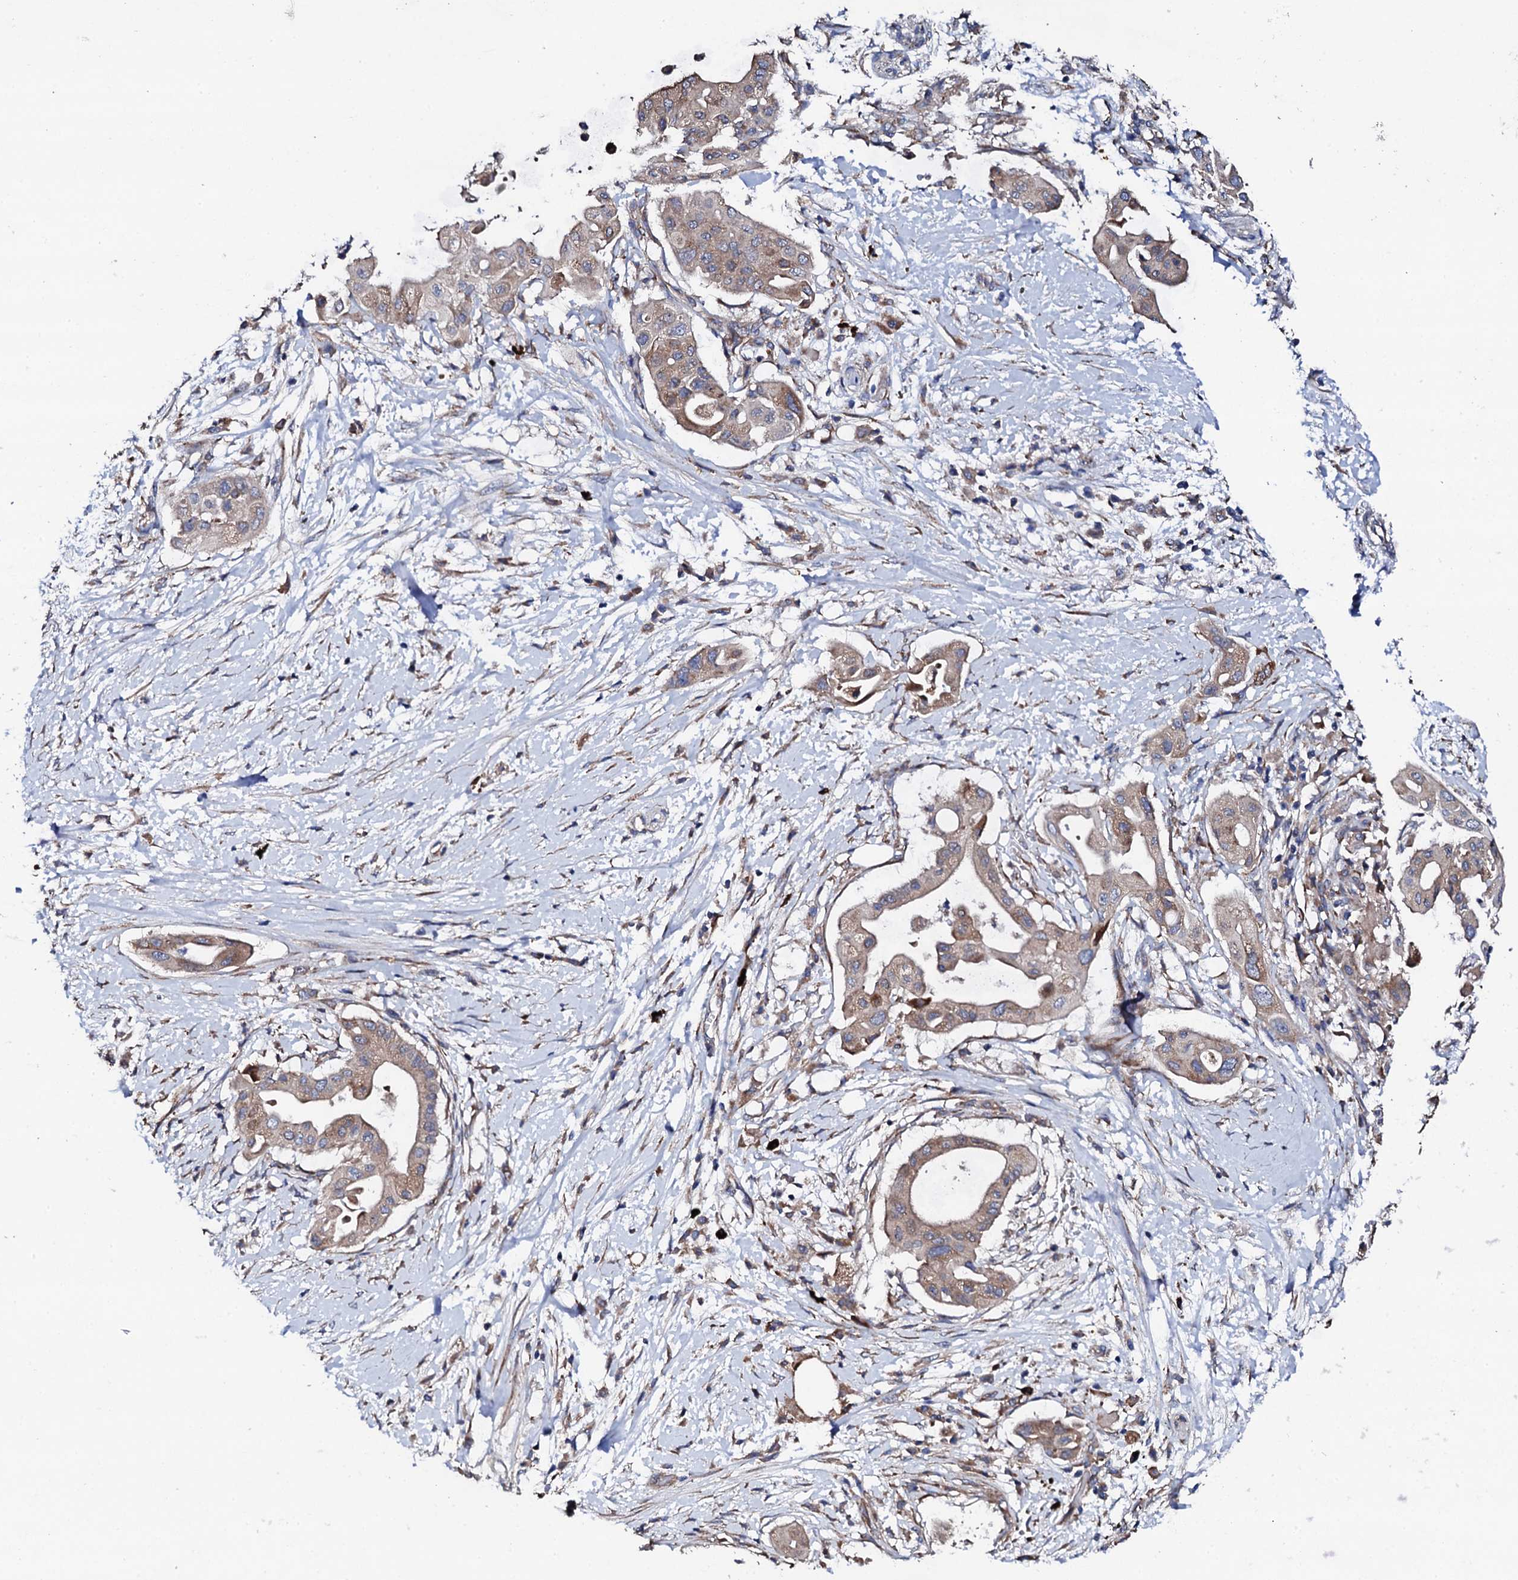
{"staining": {"intensity": "moderate", "quantity": ">75%", "location": "cytoplasmic/membranous"}, "tissue": "pancreatic cancer", "cell_type": "Tumor cells", "image_type": "cancer", "snomed": [{"axis": "morphology", "description": "Adenocarcinoma, NOS"}, {"axis": "topography", "description": "Pancreas"}], "caption": "Pancreatic cancer (adenocarcinoma) was stained to show a protein in brown. There is medium levels of moderate cytoplasmic/membranous expression in approximately >75% of tumor cells. (DAB = brown stain, brightfield microscopy at high magnification).", "gene": "LIPT2", "patient": {"sex": "male", "age": 68}}